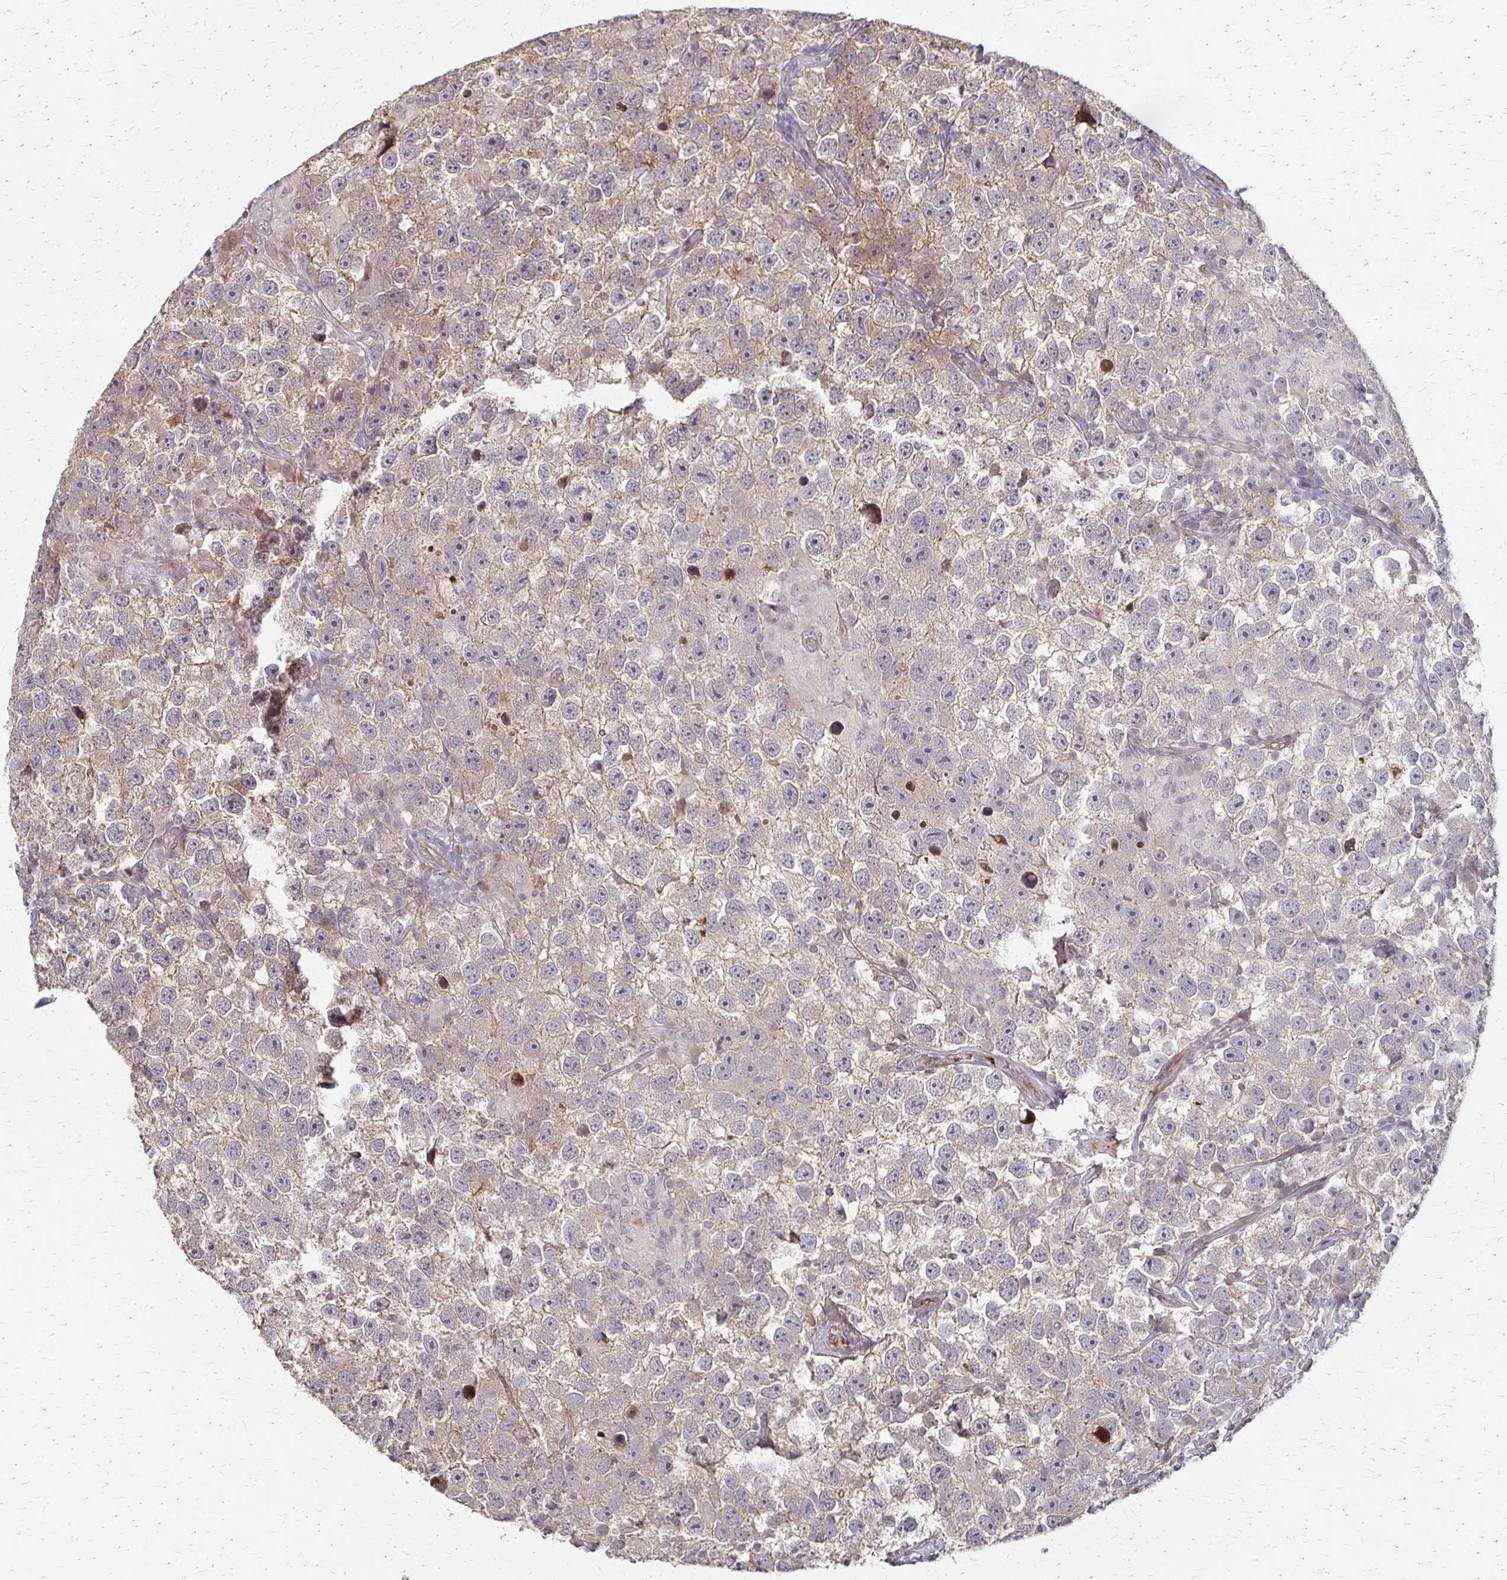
{"staining": {"intensity": "weak", "quantity": ">75%", "location": "cytoplasmic/membranous"}, "tissue": "testis cancer", "cell_type": "Tumor cells", "image_type": "cancer", "snomed": [{"axis": "morphology", "description": "Seminoma, NOS"}, {"axis": "topography", "description": "Testis"}], "caption": "Immunohistochemical staining of human seminoma (testis) exhibits low levels of weak cytoplasmic/membranous protein positivity in approximately >75% of tumor cells. Ihc stains the protein of interest in brown and the nuclei are stained blue.", "gene": "CFL2", "patient": {"sex": "male", "age": 26}}